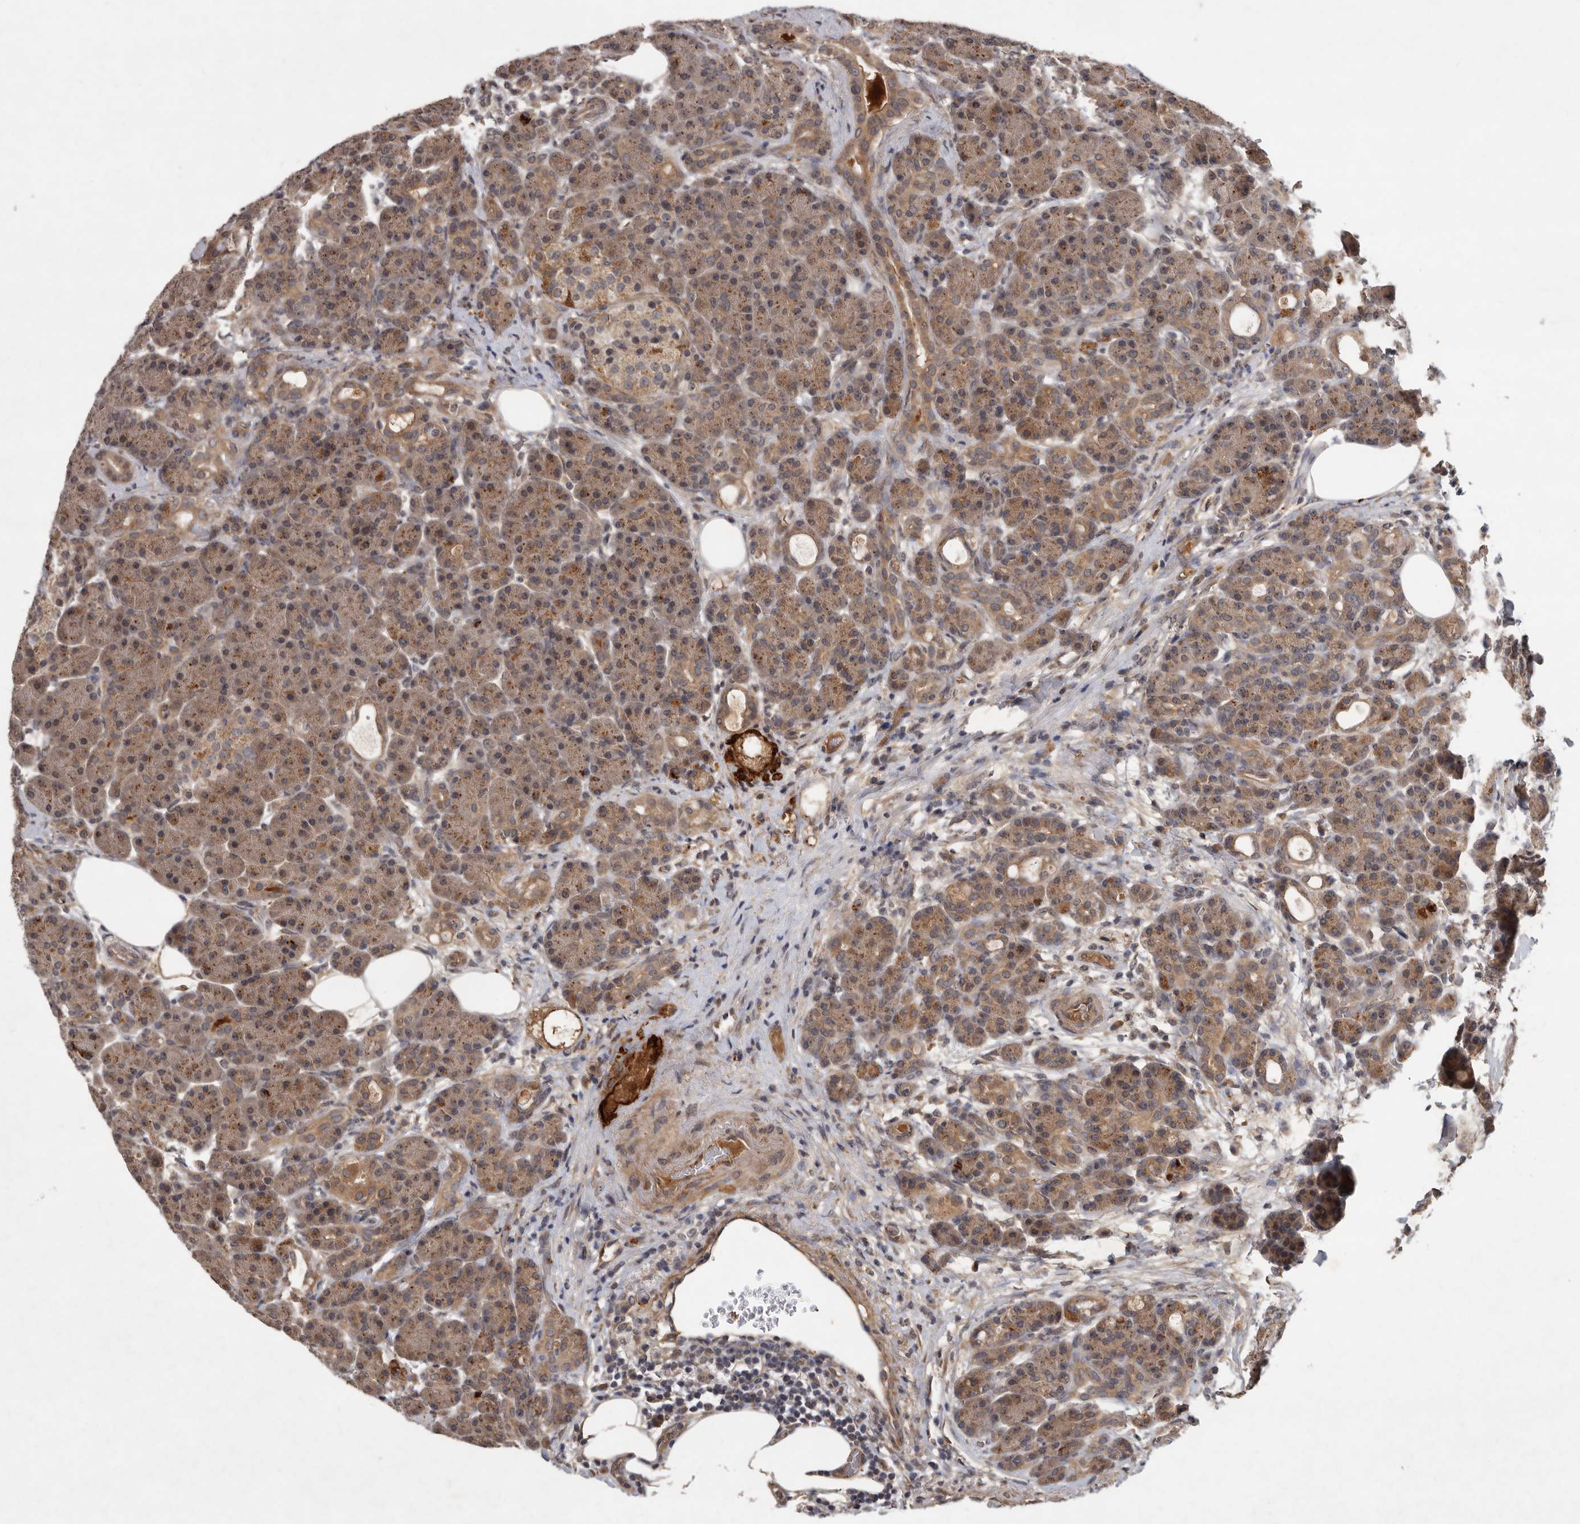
{"staining": {"intensity": "moderate", "quantity": ">75%", "location": "cytoplasmic/membranous"}, "tissue": "pancreas", "cell_type": "Exocrine glandular cells", "image_type": "normal", "snomed": [{"axis": "morphology", "description": "Normal tissue, NOS"}, {"axis": "topography", "description": "Pancreas"}], "caption": "The micrograph reveals a brown stain indicating the presence of a protein in the cytoplasmic/membranous of exocrine glandular cells in pancreas. Ihc stains the protein in brown and the nuclei are stained blue.", "gene": "DNAJC28", "patient": {"sex": "male", "age": 63}}